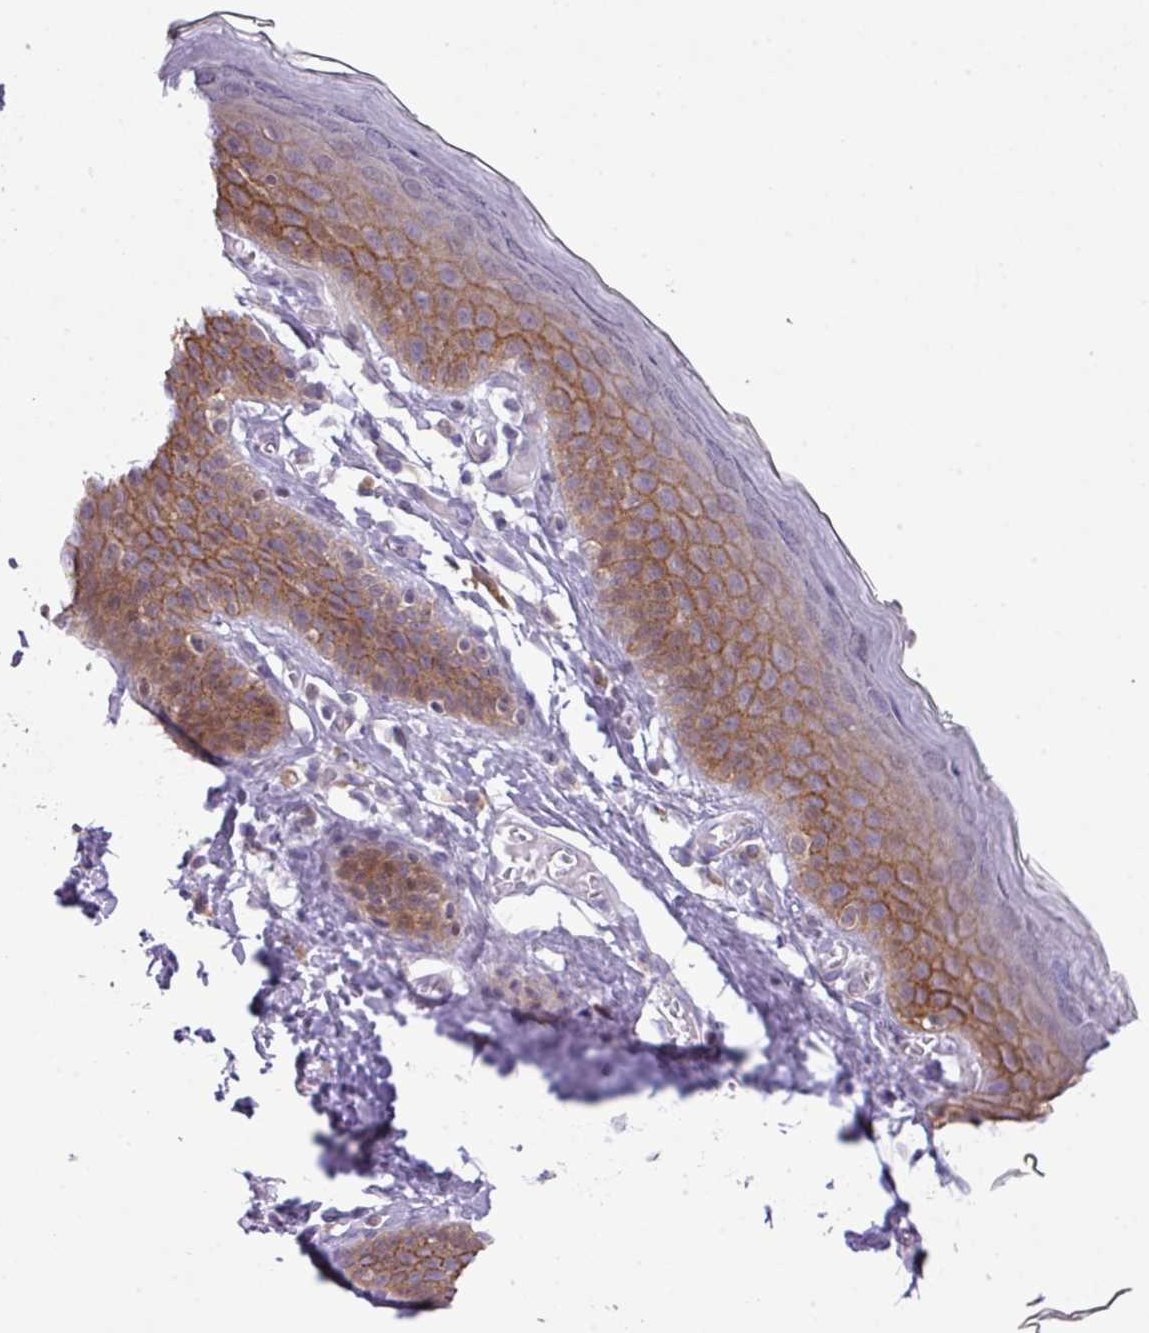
{"staining": {"intensity": "moderate", "quantity": "25%-75%", "location": "cytoplasmic/membranous"}, "tissue": "skin", "cell_type": "Epidermal cells", "image_type": "normal", "snomed": [{"axis": "morphology", "description": "Normal tissue, NOS"}, {"axis": "topography", "description": "Anal"}], "caption": "Benign skin demonstrates moderate cytoplasmic/membranous positivity in approximately 25%-75% of epidermal cells, visualized by immunohistochemistry. (DAB (3,3'-diaminobenzidine) = brown stain, brightfield microscopy at high magnification).", "gene": "ANKRD13B", "patient": {"sex": "female", "age": 40}}